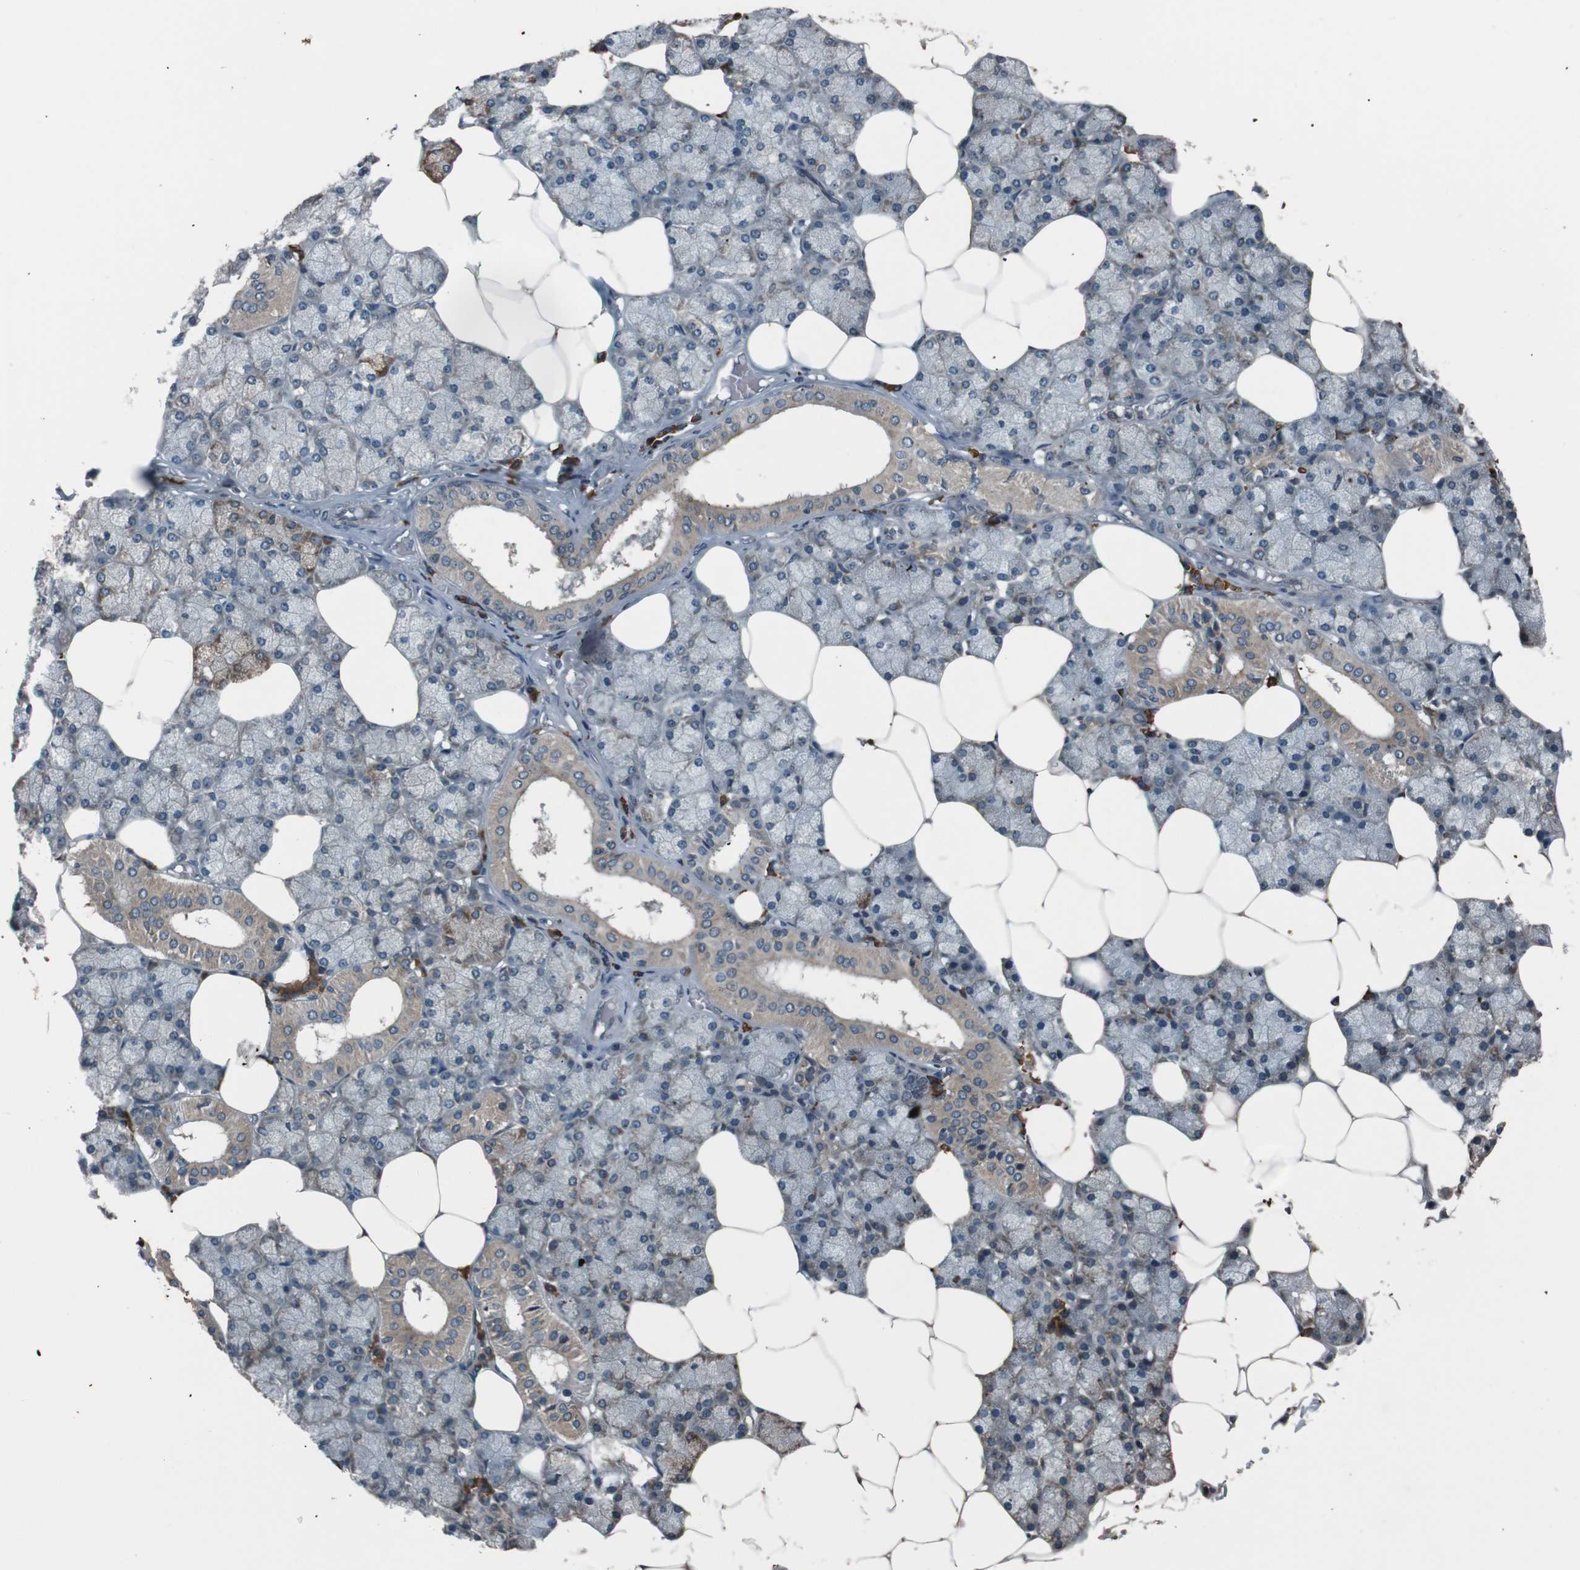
{"staining": {"intensity": "moderate", "quantity": "25%-75%", "location": "cytoplasmic/membranous"}, "tissue": "salivary gland", "cell_type": "Glandular cells", "image_type": "normal", "snomed": [{"axis": "morphology", "description": "Normal tissue, NOS"}, {"axis": "topography", "description": "Salivary gland"}], "caption": "A brown stain shows moderate cytoplasmic/membranous positivity of a protein in glandular cells of unremarkable human salivary gland.", "gene": "SIGMAR1", "patient": {"sex": "male", "age": 62}}